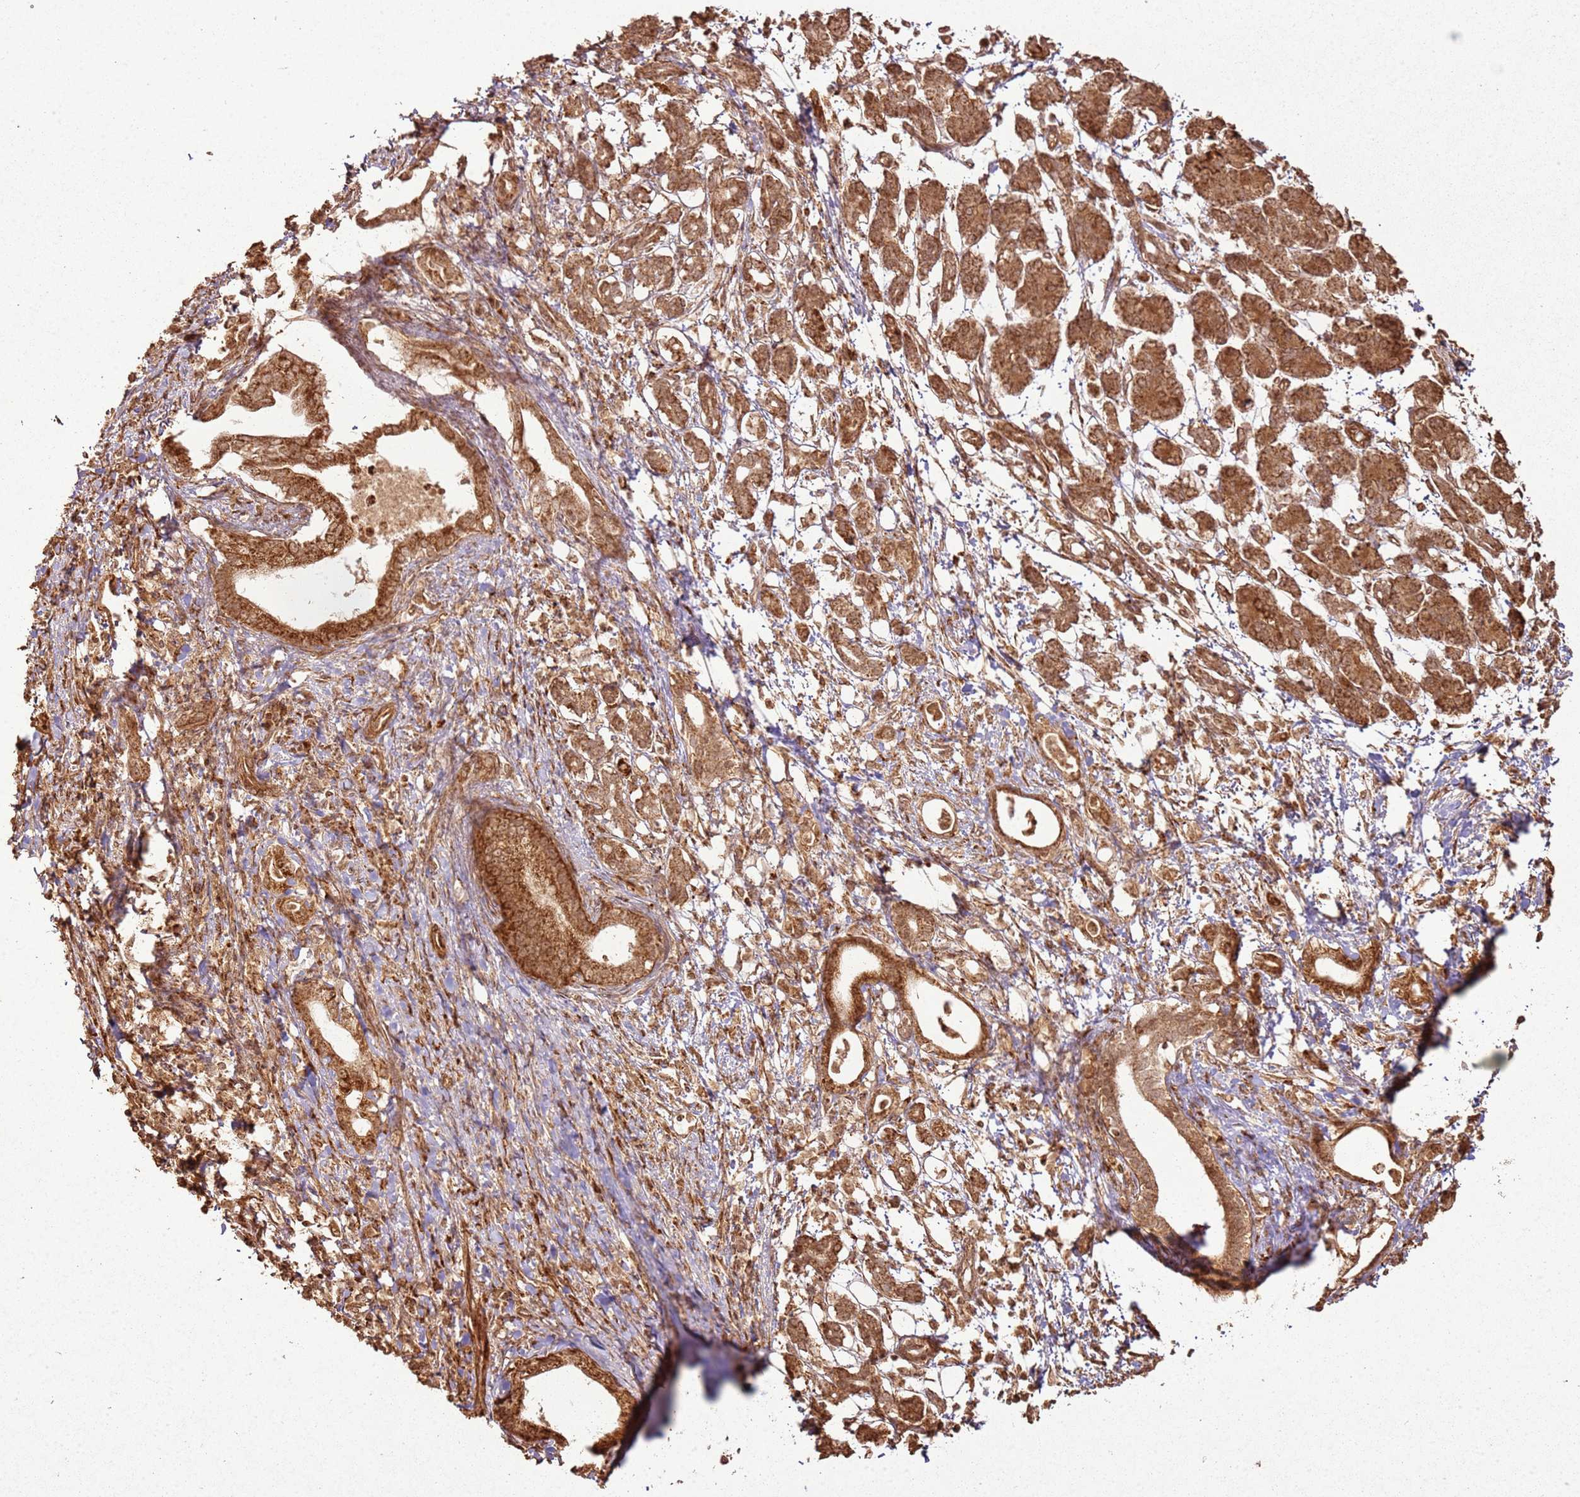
{"staining": {"intensity": "moderate", "quantity": ">75%", "location": "cytoplasmic/membranous"}, "tissue": "pancreatic cancer", "cell_type": "Tumor cells", "image_type": "cancer", "snomed": [{"axis": "morphology", "description": "Adenocarcinoma, NOS"}, {"axis": "topography", "description": "Pancreas"}], "caption": "This is an image of IHC staining of pancreatic cancer (adenocarcinoma), which shows moderate positivity in the cytoplasmic/membranous of tumor cells.", "gene": "MRPS6", "patient": {"sex": "female", "age": 55}}